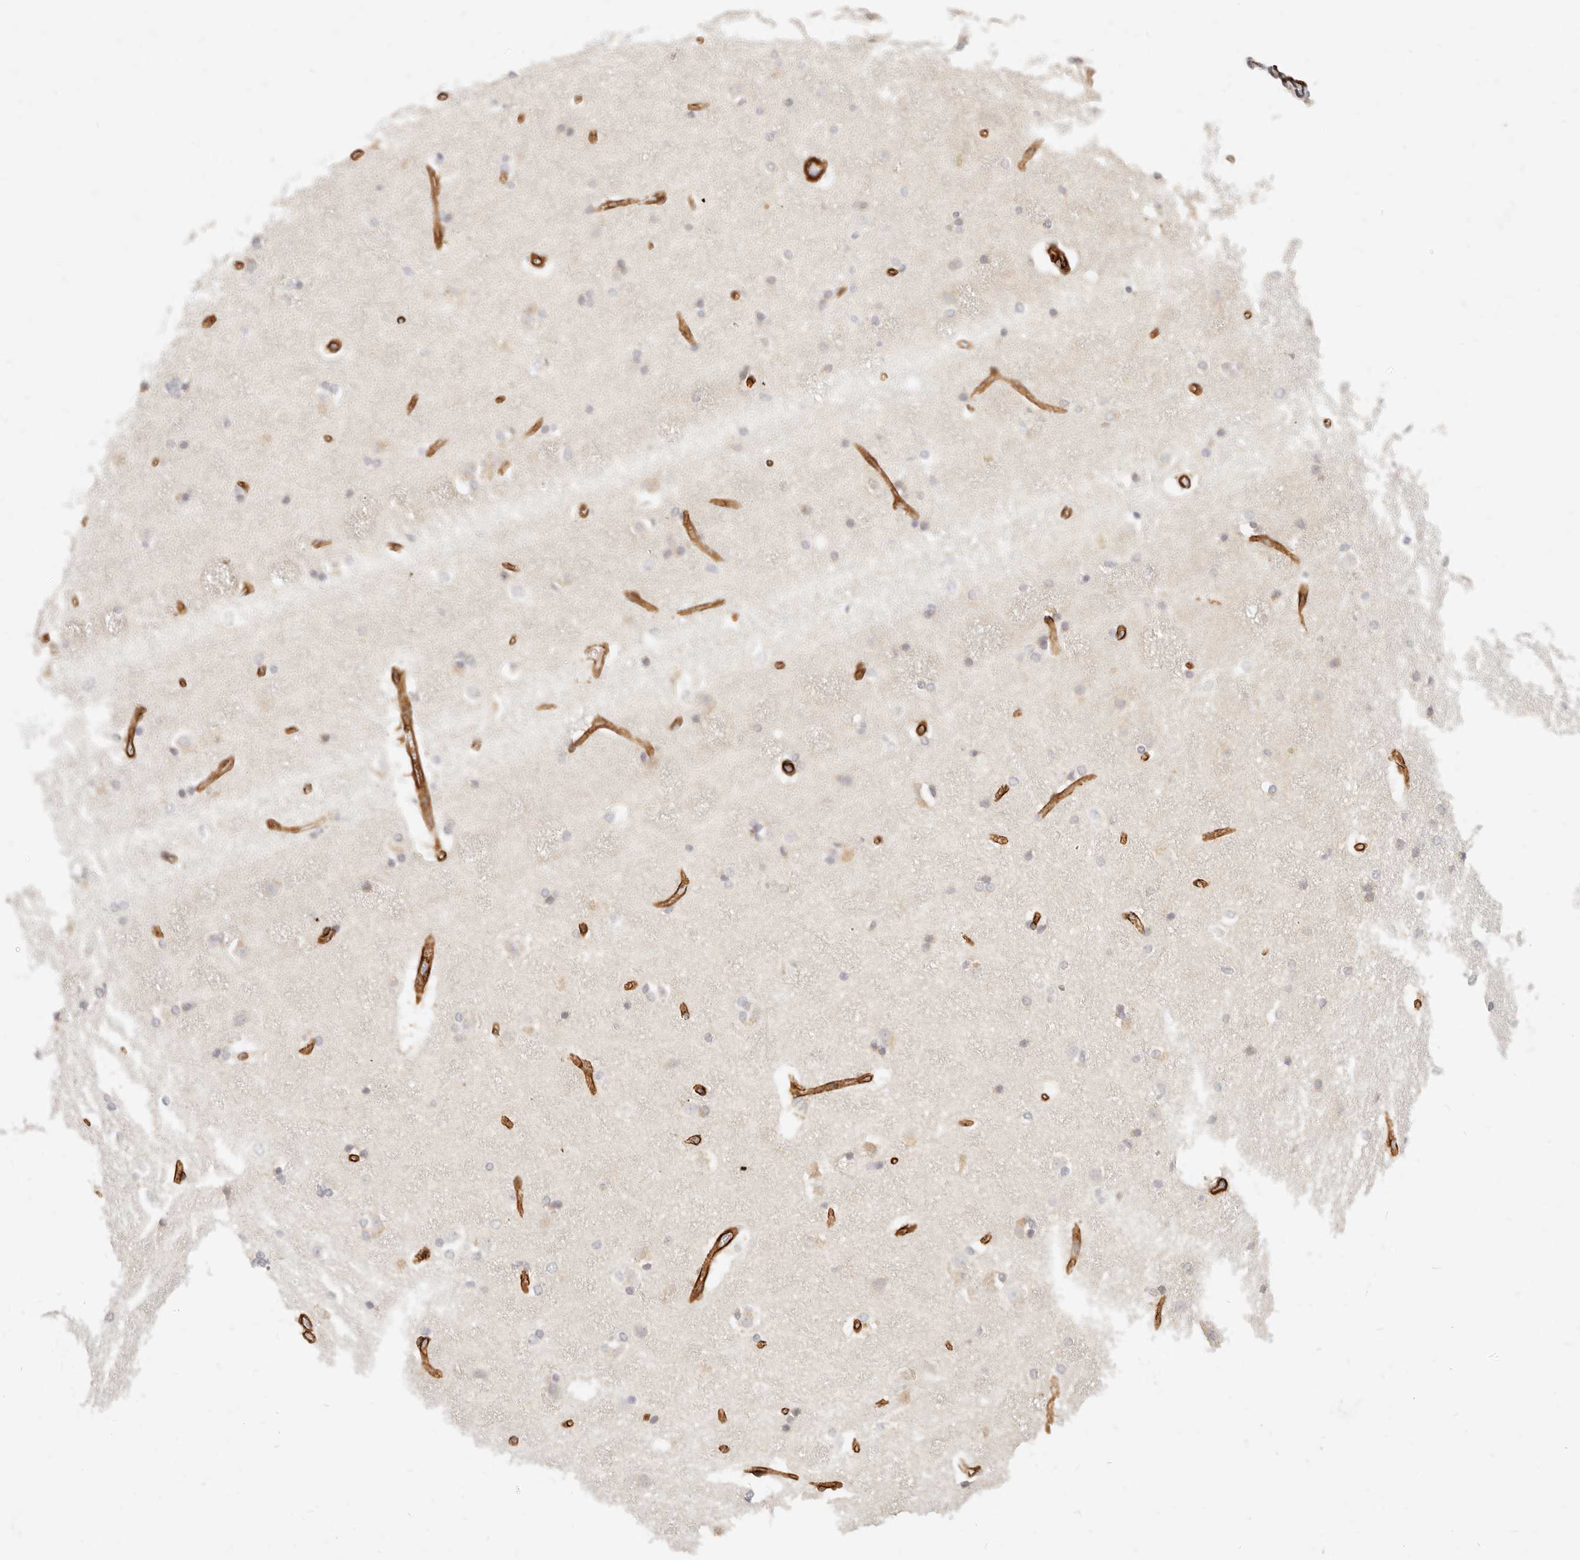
{"staining": {"intensity": "negative", "quantity": "none", "location": "none"}, "tissue": "caudate", "cell_type": "Glial cells", "image_type": "normal", "snomed": [{"axis": "morphology", "description": "Normal tissue, NOS"}, {"axis": "topography", "description": "Lateral ventricle wall"}], "caption": "DAB immunohistochemical staining of normal human caudate displays no significant expression in glial cells.", "gene": "TMTC2", "patient": {"sex": "female", "age": 19}}